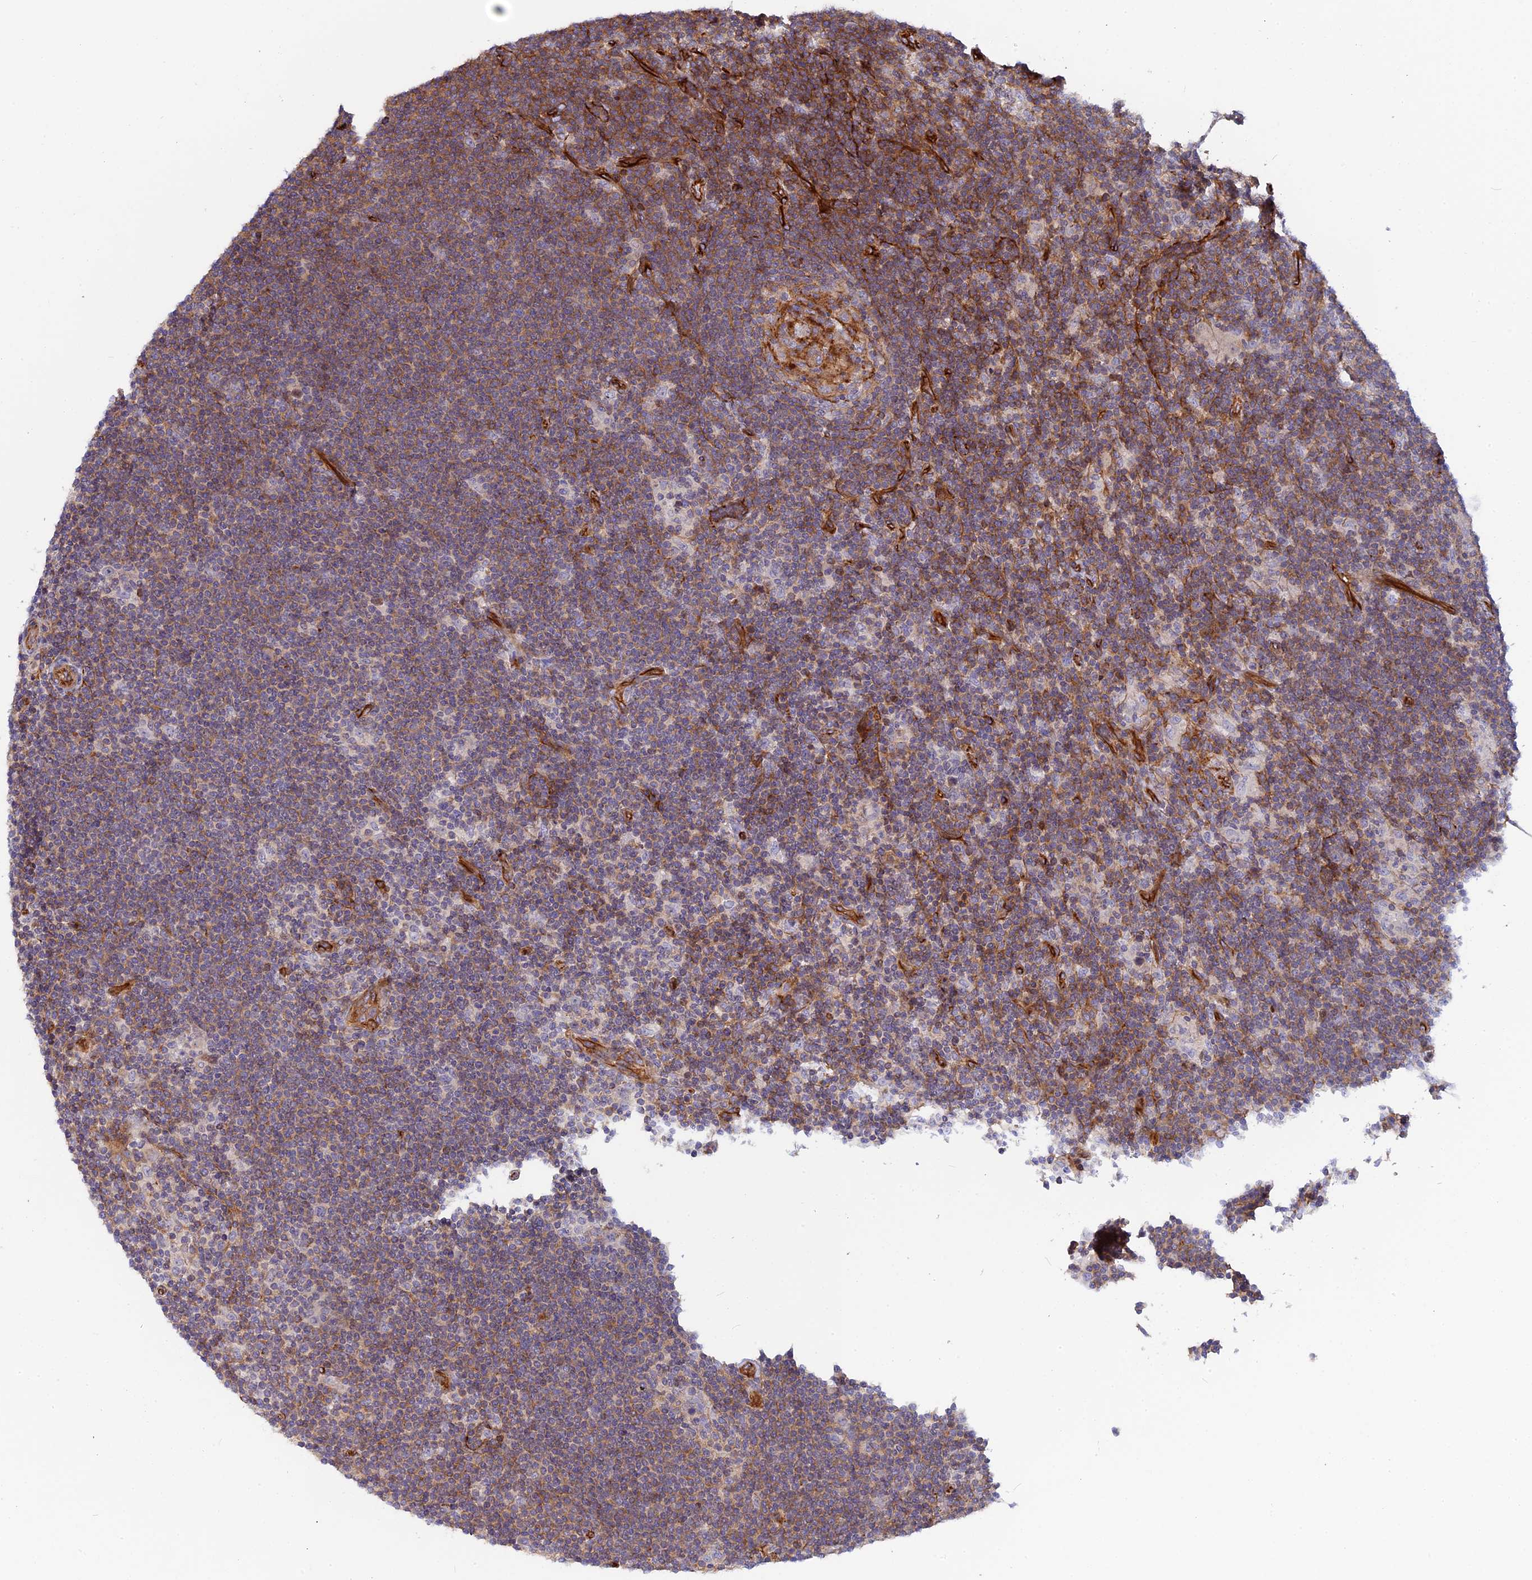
{"staining": {"intensity": "negative", "quantity": "none", "location": "none"}, "tissue": "lymphoma", "cell_type": "Tumor cells", "image_type": "cancer", "snomed": [{"axis": "morphology", "description": "Hodgkin's disease, NOS"}, {"axis": "topography", "description": "Lymph node"}], "caption": "This micrograph is of lymphoma stained with IHC to label a protein in brown with the nuclei are counter-stained blue. There is no expression in tumor cells. The staining is performed using DAB brown chromogen with nuclei counter-stained in using hematoxylin.", "gene": "CNBD2", "patient": {"sex": "female", "age": 57}}